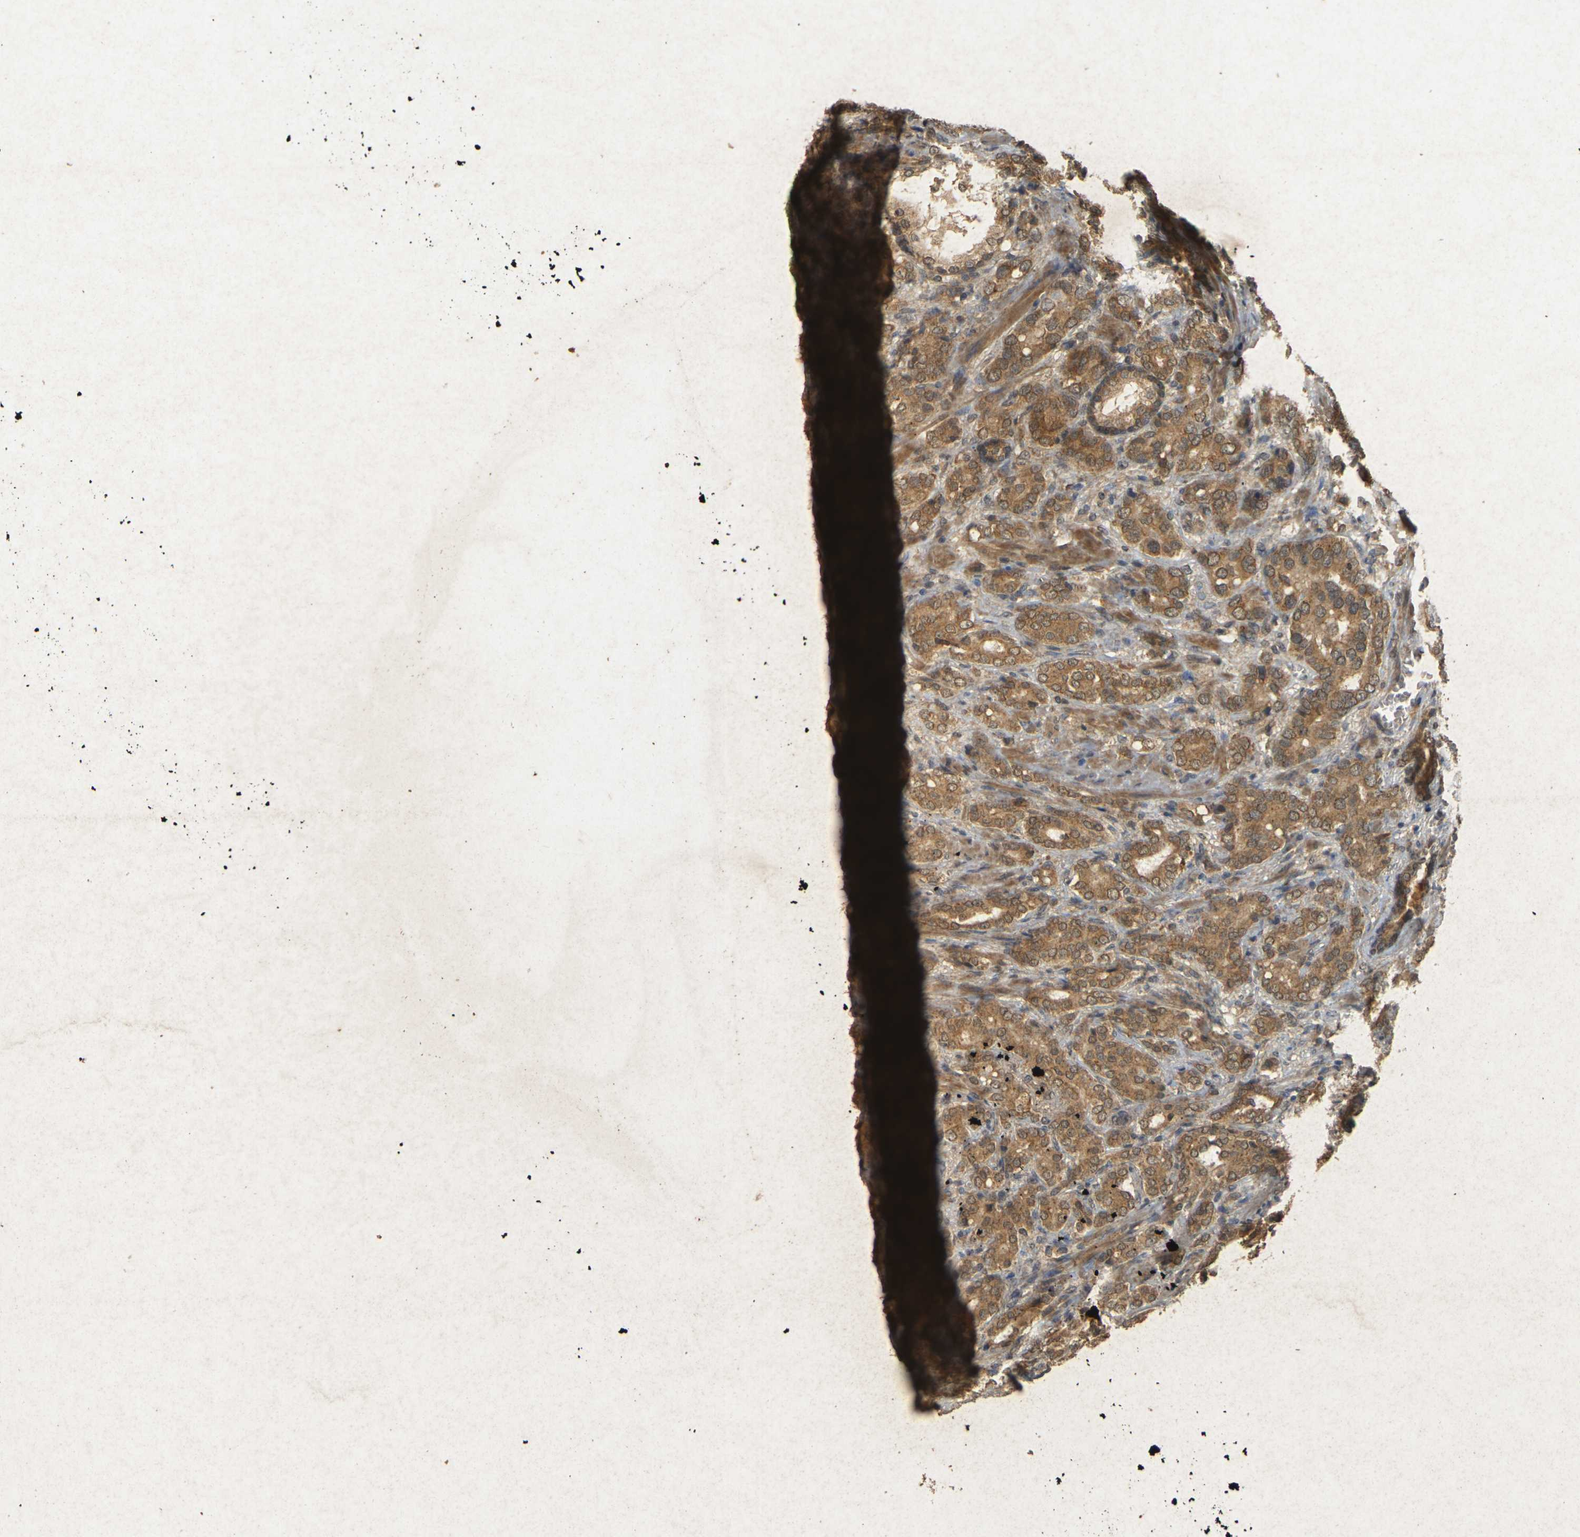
{"staining": {"intensity": "moderate", "quantity": ">75%", "location": "cytoplasmic/membranous"}, "tissue": "prostate cancer", "cell_type": "Tumor cells", "image_type": "cancer", "snomed": [{"axis": "morphology", "description": "Adenocarcinoma, High grade"}, {"axis": "topography", "description": "Prostate"}], "caption": "A photomicrograph of prostate cancer (high-grade adenocarcinoma) stained for a protein exhibits moderate cytoplasmic/membranous brown staining in tumor cells.", "gene": "ERN1", "patient": {"sex": "male", "age": 64}}